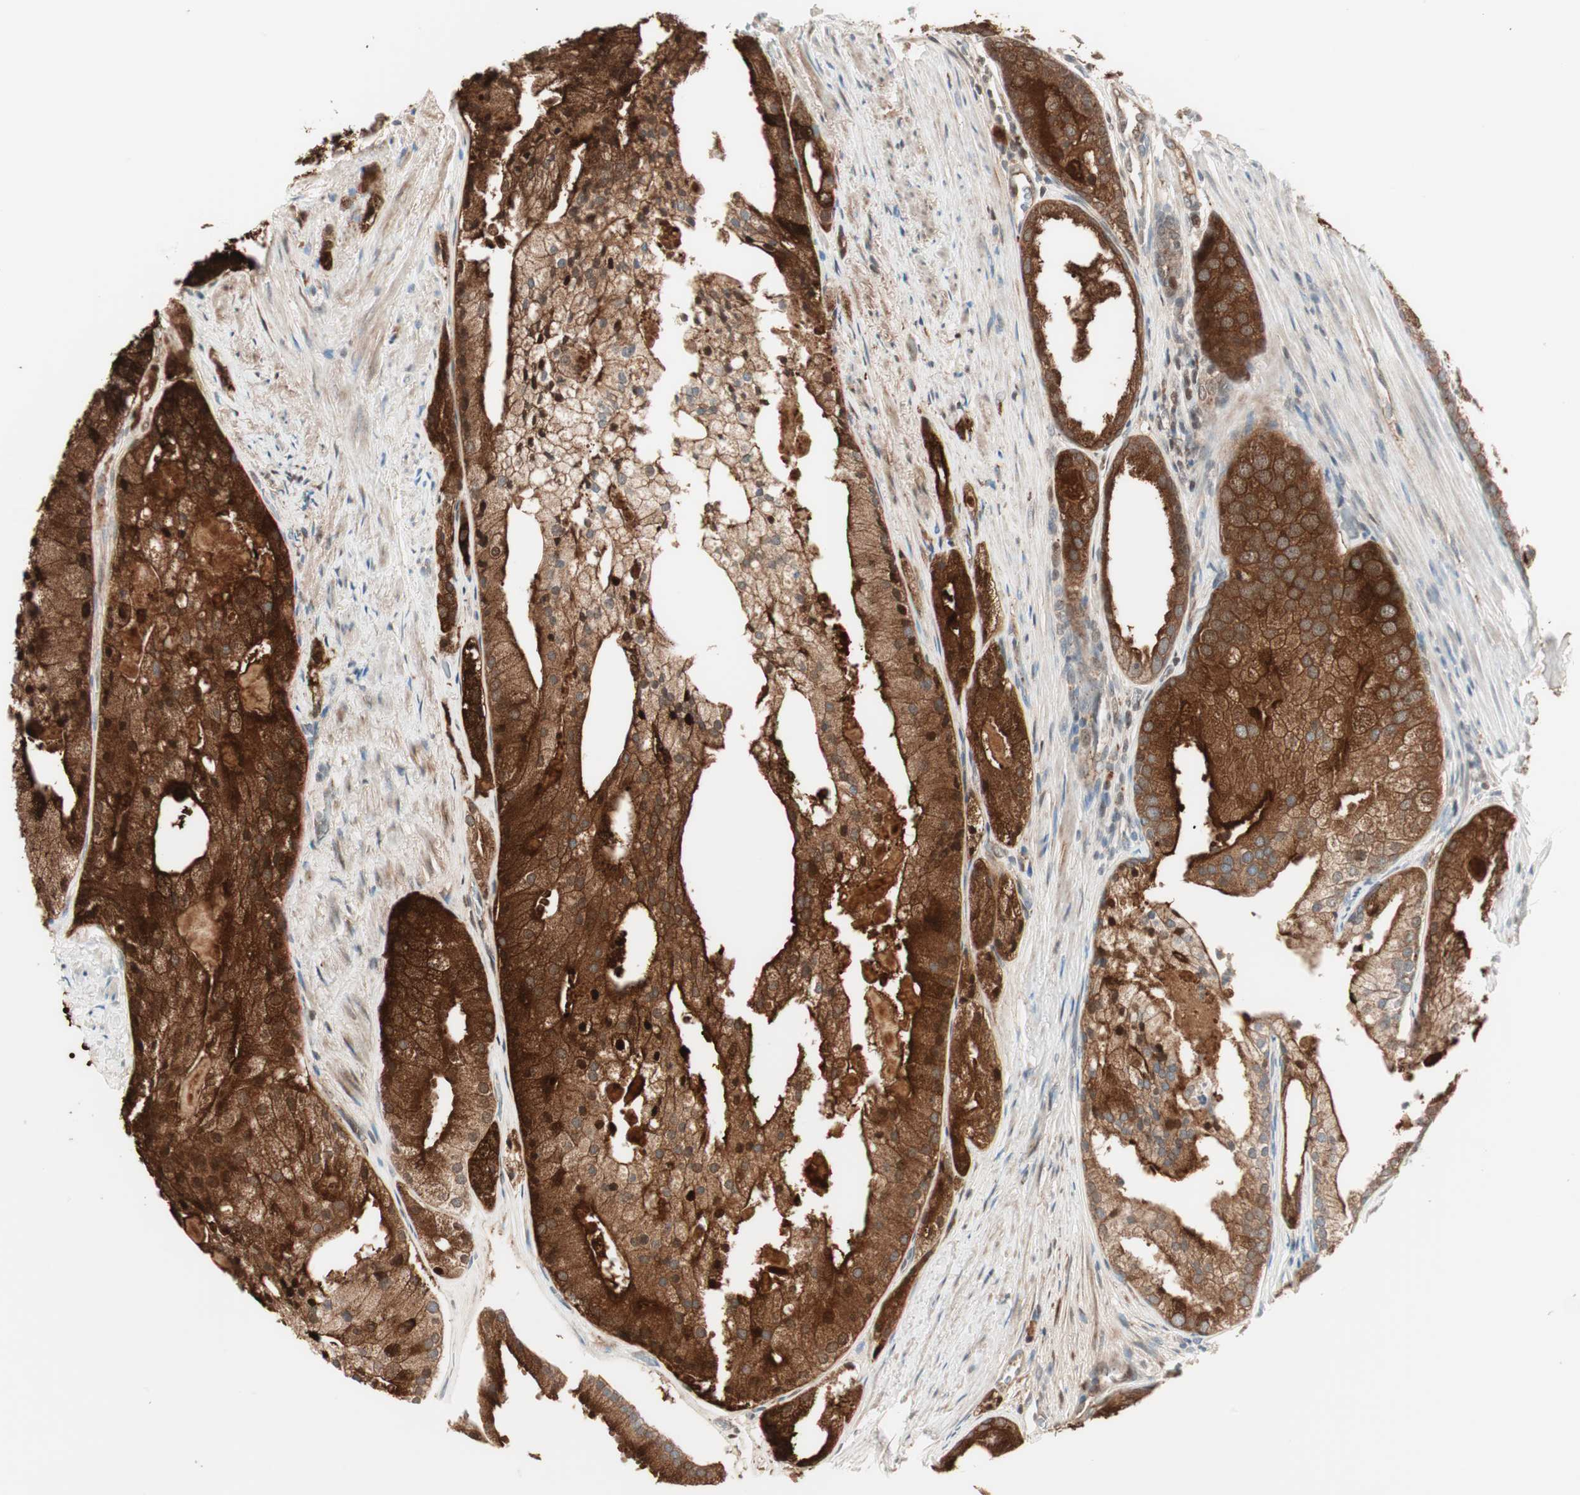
{"staining": {"intensity": "strong", "quantity": ">75%", "location": "cytoplasmic/membranous"}, "tissue": "prostate cancer", "cell_type": "Tumor cells", "image_type": "cancer", "snomed": [{"axis": "morphology", "description": "Adenocarcinoma, Low grade"}, {"axis": "topography", "description": "Prostate"}], "caption": "Brown immunohistochemical staining in human prostate cancer (adenocarcinoma (low-grade)) reveals strong cytoplasmic/membranous staining in about >75% of tumor cells. (Stains: DAB (3,3'-diaminobenzidine) in brown, nuclei in blue, Microscopy: brightfield microscopy at high magnification).", "gene": "FGFR4", "patient": {"sex": "male", "age": 69}}